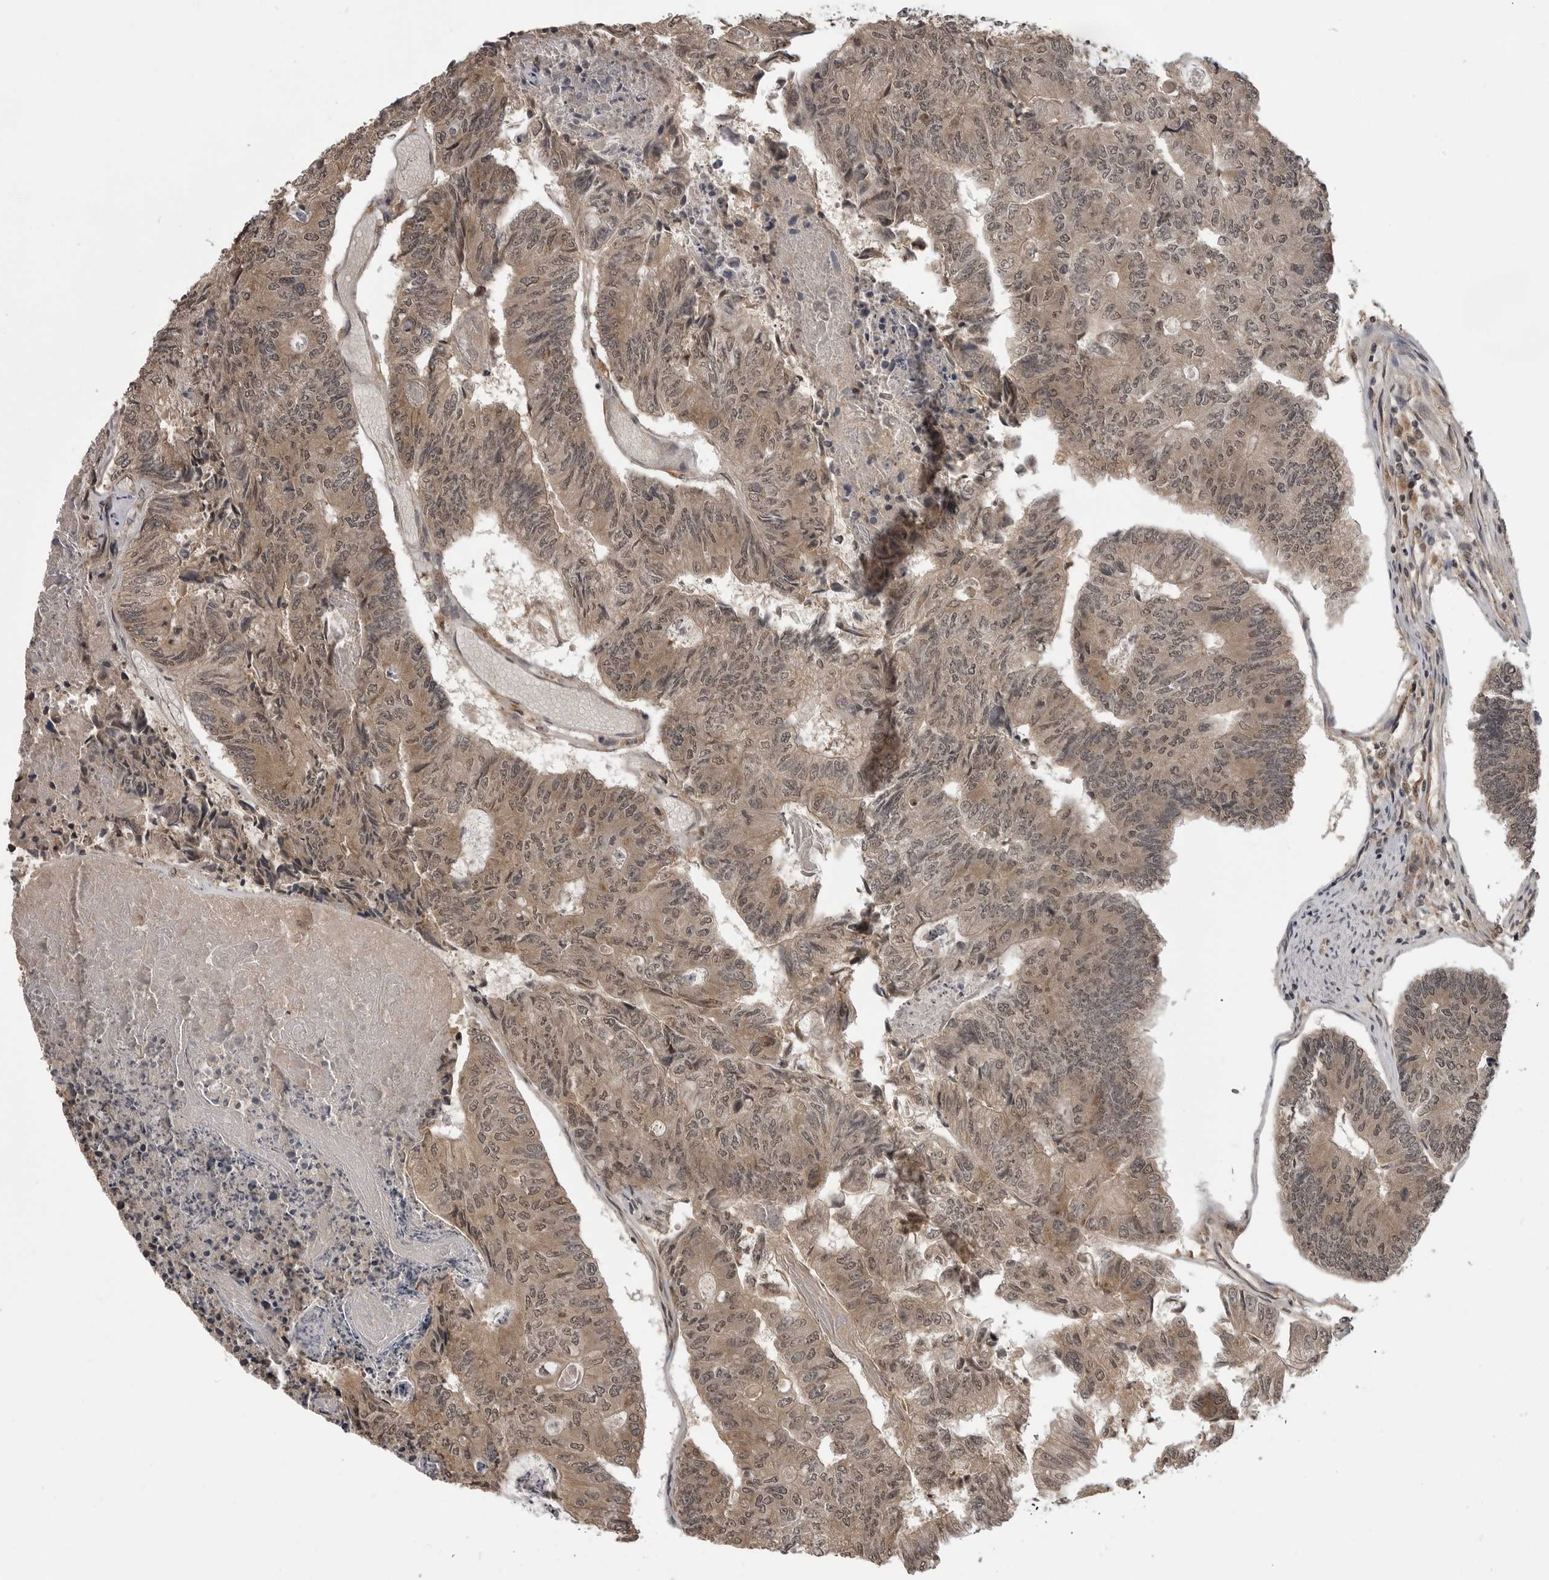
{"staining": {"intensity": "moderate", "quantity": "25%-75%", "location": "cytoplasmic/membranous,nuclear"}, "tissue": "colorectal cancer", "cell_type": "Tumor cells", "image_type": "cancer", "snomed": [{"axis": "morphology", "description": "Adenocarcinoma, NOS"}, {"axis": "topography", "description": "Colon"}], "caption": "Protein analysis of colorectal adenocarcinoma tissue displays moderate cytoplasmic/membranous and nuclear staining in approximately 25%-75% of tumor cells.", "gene": "IL24", "patient": {"sex": "female", "age": 67}}